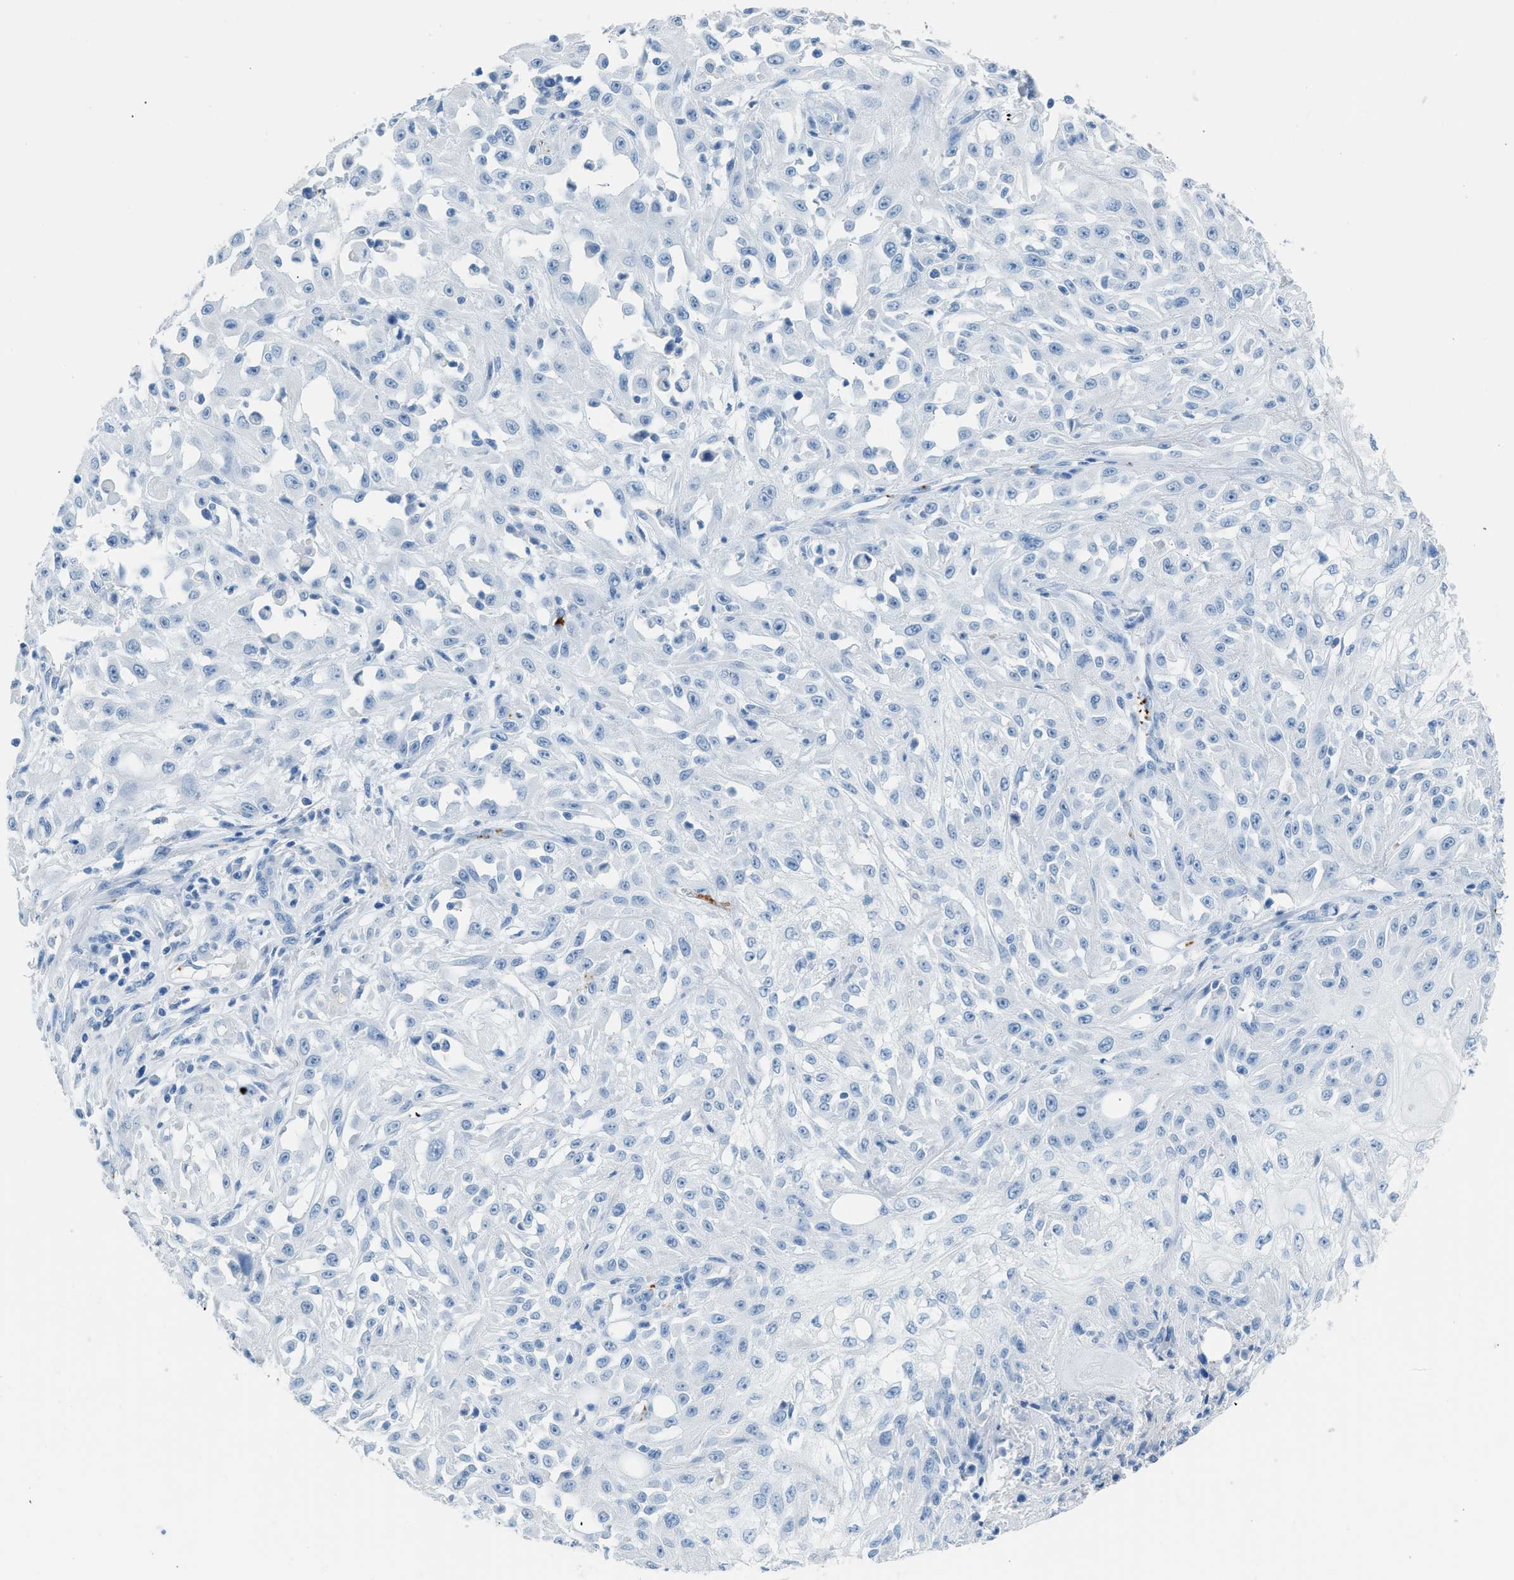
{"staining": {"intensity": "negative", "quantity": "none", "location": "none"}, "tissue": "skin cancer", "cell_type": "Tumor cells", "image_type": "cancer", "snomed": [{"axis": "morphology", "description": "Squamous cell carcinoma, NOS"}, {"axis": "morphology", "description": "Squamous cell carcinoma, metastatic, NOS"}, {"axis": "topography", "description": "Skin"}, {"axis": "topography", "description": "Lymph node"}], "caption": "The micrograph displays no significant staining in tumor cells of skin cancer (squamous cell carcinoma).", "gene": "FAIM2", "patient": {"sex": "male", "age": 75}}